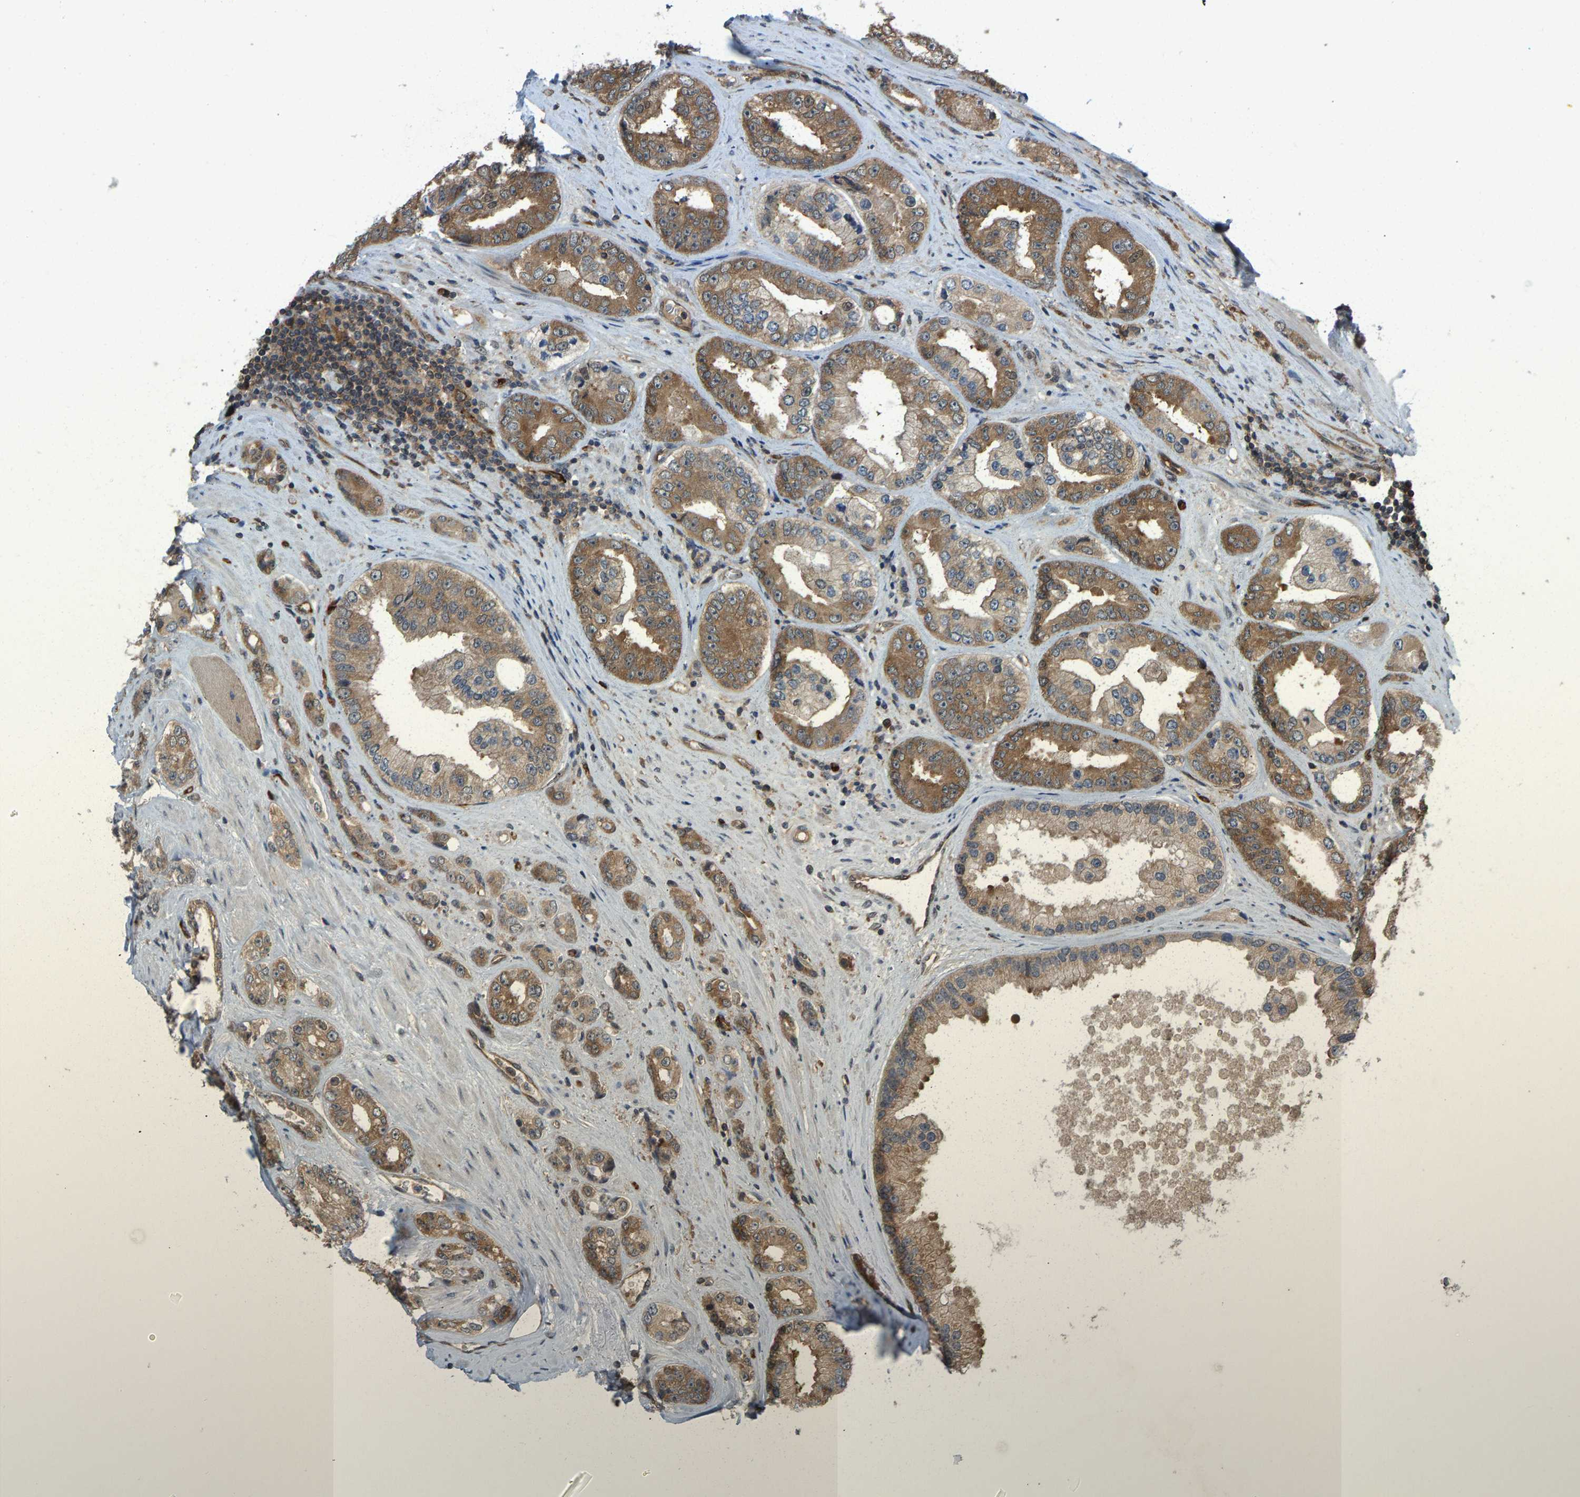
{"staining": {"intensity": "moderate", "quantity": ">75%", "location": "cytoplasmic/membranous"}, "tissue": "prostate cancer", "cell_type": "Tumor cells", "image_type": "cancer", "snomed": [{"axis": "morphology", "description": "Adenocarcinoma, High grade"}, {"axis": "topography", "description": "Prostate"}], "caption": "Human high-grade adenocarcinoma (prostate) stained with a brown dye reveals moderate cytoplasmic/membranous positive staining in approximately >75% of tumor cells.", "gene": "CCT8", "patient": {"sex": "male", "age": 61}}